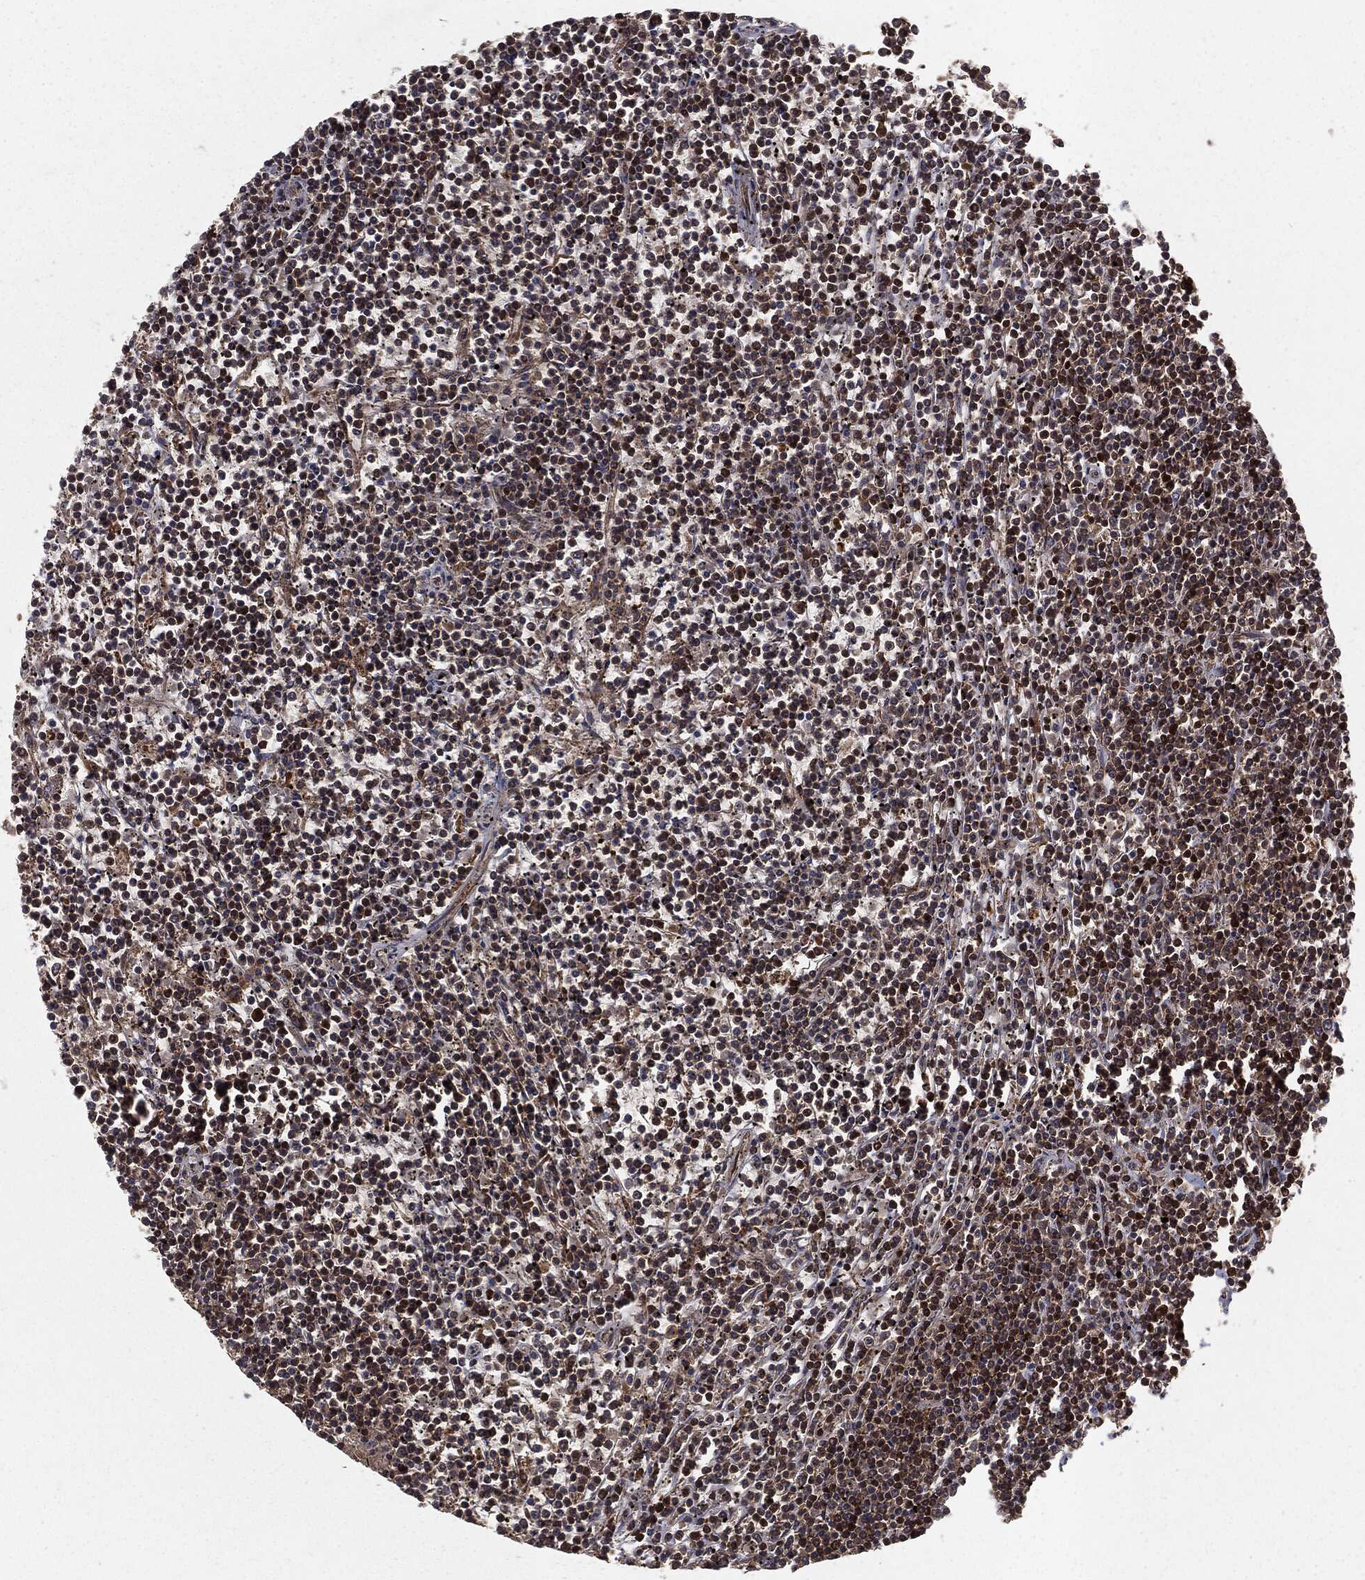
{"staining": {"intensity": "moderate", "quantity": "25%-75%", "location": "cytoplasmic/membranous,nuclear"}, "tissue": "lymphoma", "cell_type": "Tumor cells", "image_type": "cancer", "snomed": [{"axis": "morphology", "description": "Malignant lymphoma, non-Hodgkin's type, Low grade"}, {"axis": "topography", "description": "Spleen"}], "caption": "Tumor cells demonstrate medium levels of moderate cytoplasmic/membranous and nuclear staining in about 25%-75% of cells in human low-grade malignant lymphoma, non-Hodgkin's type.", "gene": "RANBP9", "patient": {"sex": "female", "age": 19}}